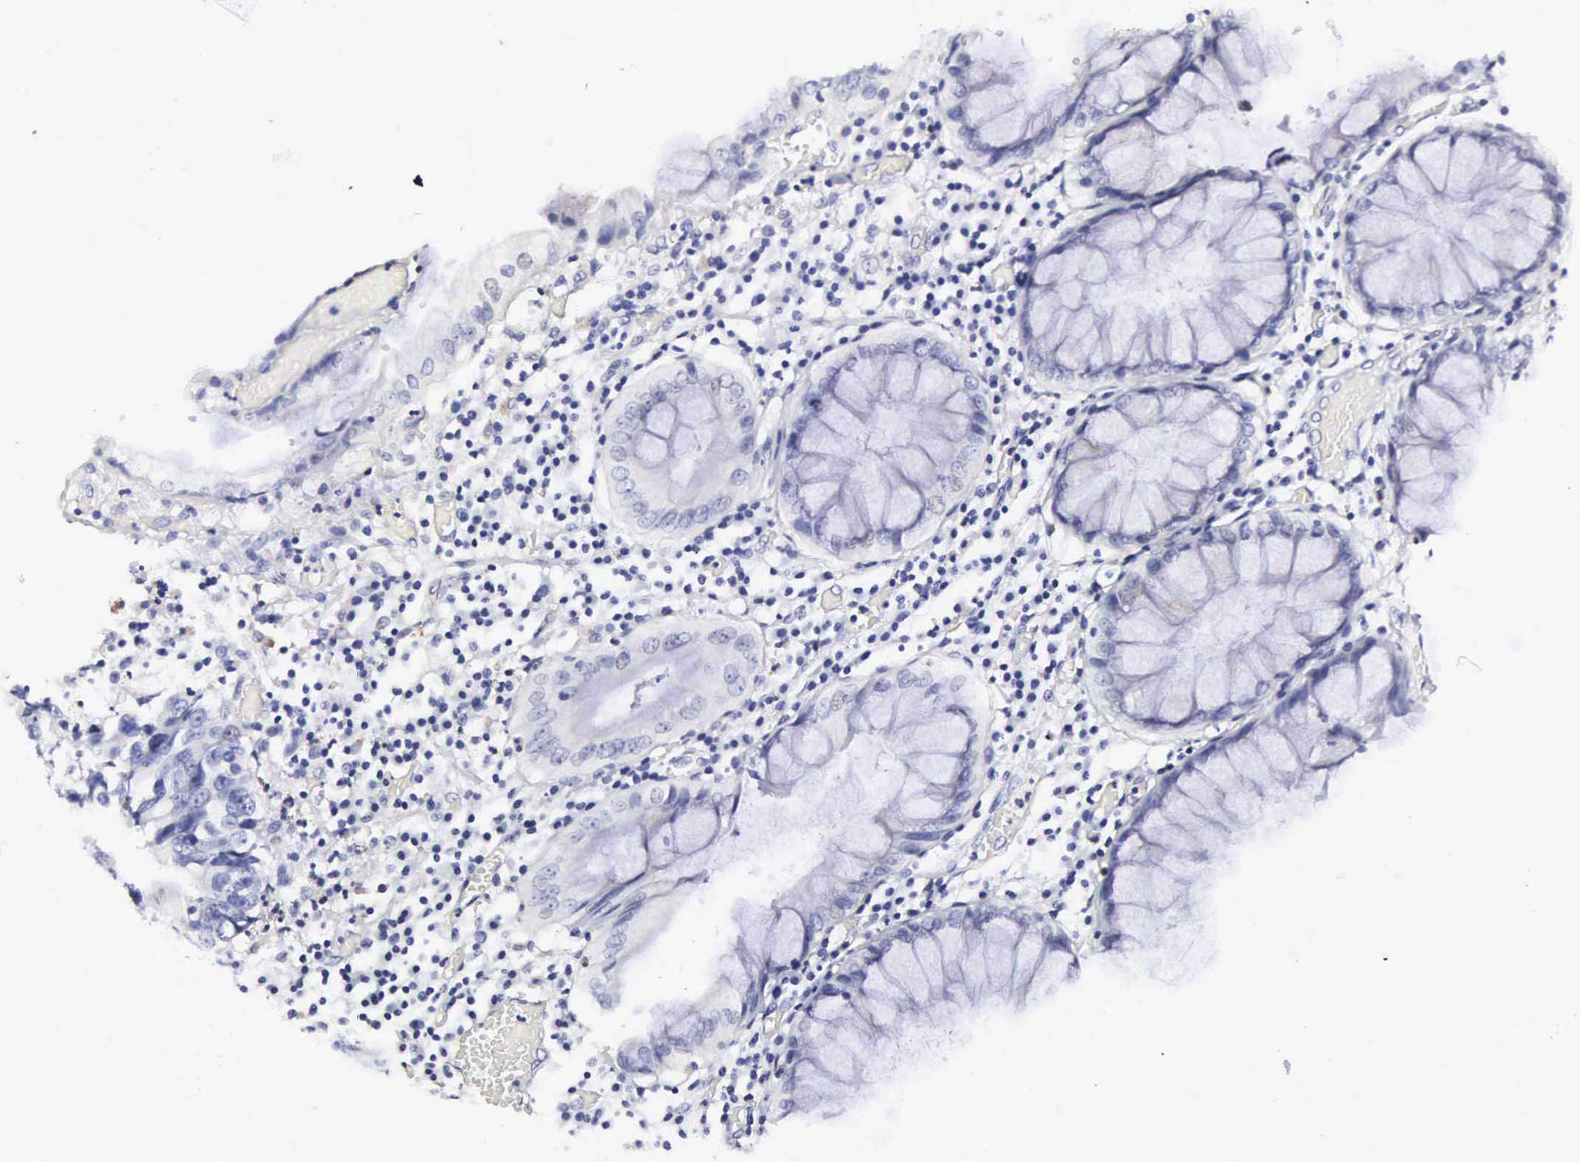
{"staining": {"intensity": "negative", "quantity": "none", "location": "none"}, "tissue": "colorectal cancer", "cell_type": "Tumor cells", "image_type": "cancer", "snomed": [{"axis": "morphology", "description": "Adenocarcinoma, NOS"}, {"axis": "topography", "description": "Rectum"}], "caption": "The micrograph displays no significant staining in tumor cells of colorectal cancer.", "gene": "RNASE6", "patient": {"sex": "female", "age": 98}}